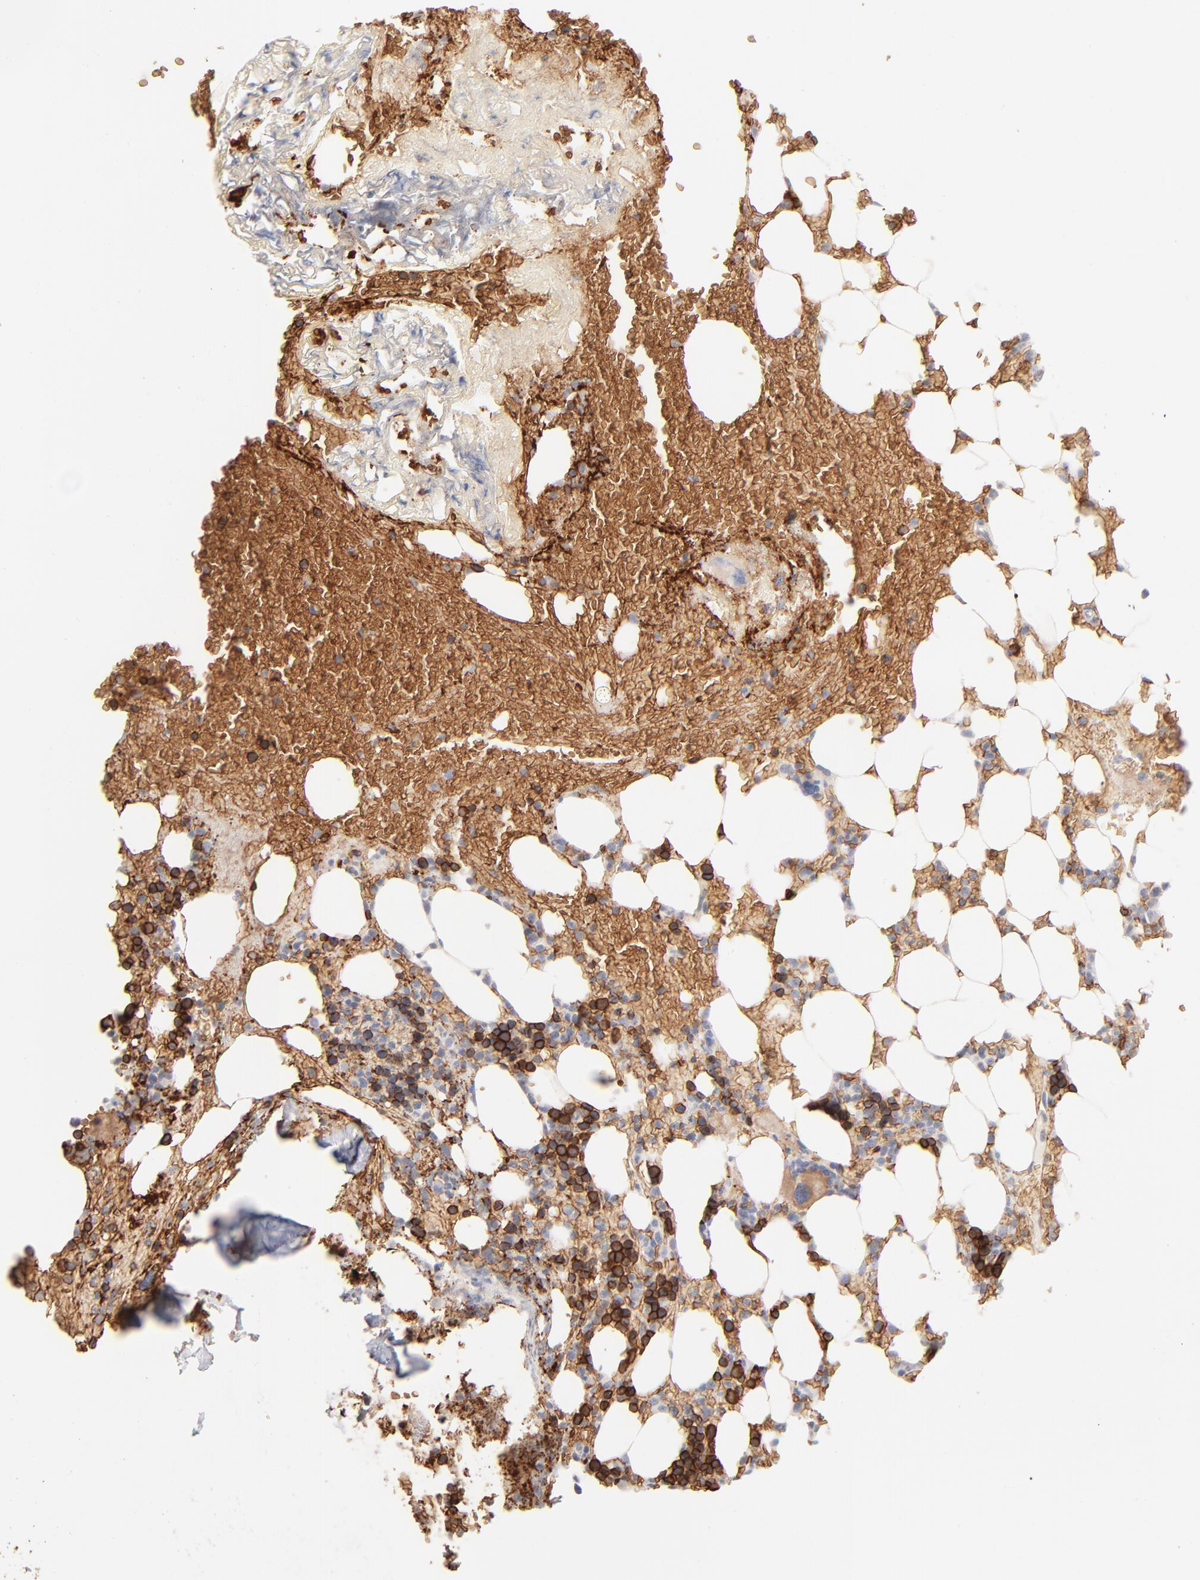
{"staining": {"intensity": "strong", "quantity": "25%-75%", "location": "cytoplasmic/membranous"}, "tissue": "bone marrow", "cell_type": "Hematopoietic cells", "image_type": "normal", "snomed": [{"axis": "morphology", "description": "Normal tissue, NOS"}, {"axis": "topography", "description": "Bone marrow"}], "caption": "A brown stain shows strong cytoplasmic/membranous positivity of a protein in hematopoietic cells of benign bone marrow. (Brightfield microscopy of DAB IHC at high magnification).", "gene": "SPTB", "patient": {"sex": "female", "age": 73}}